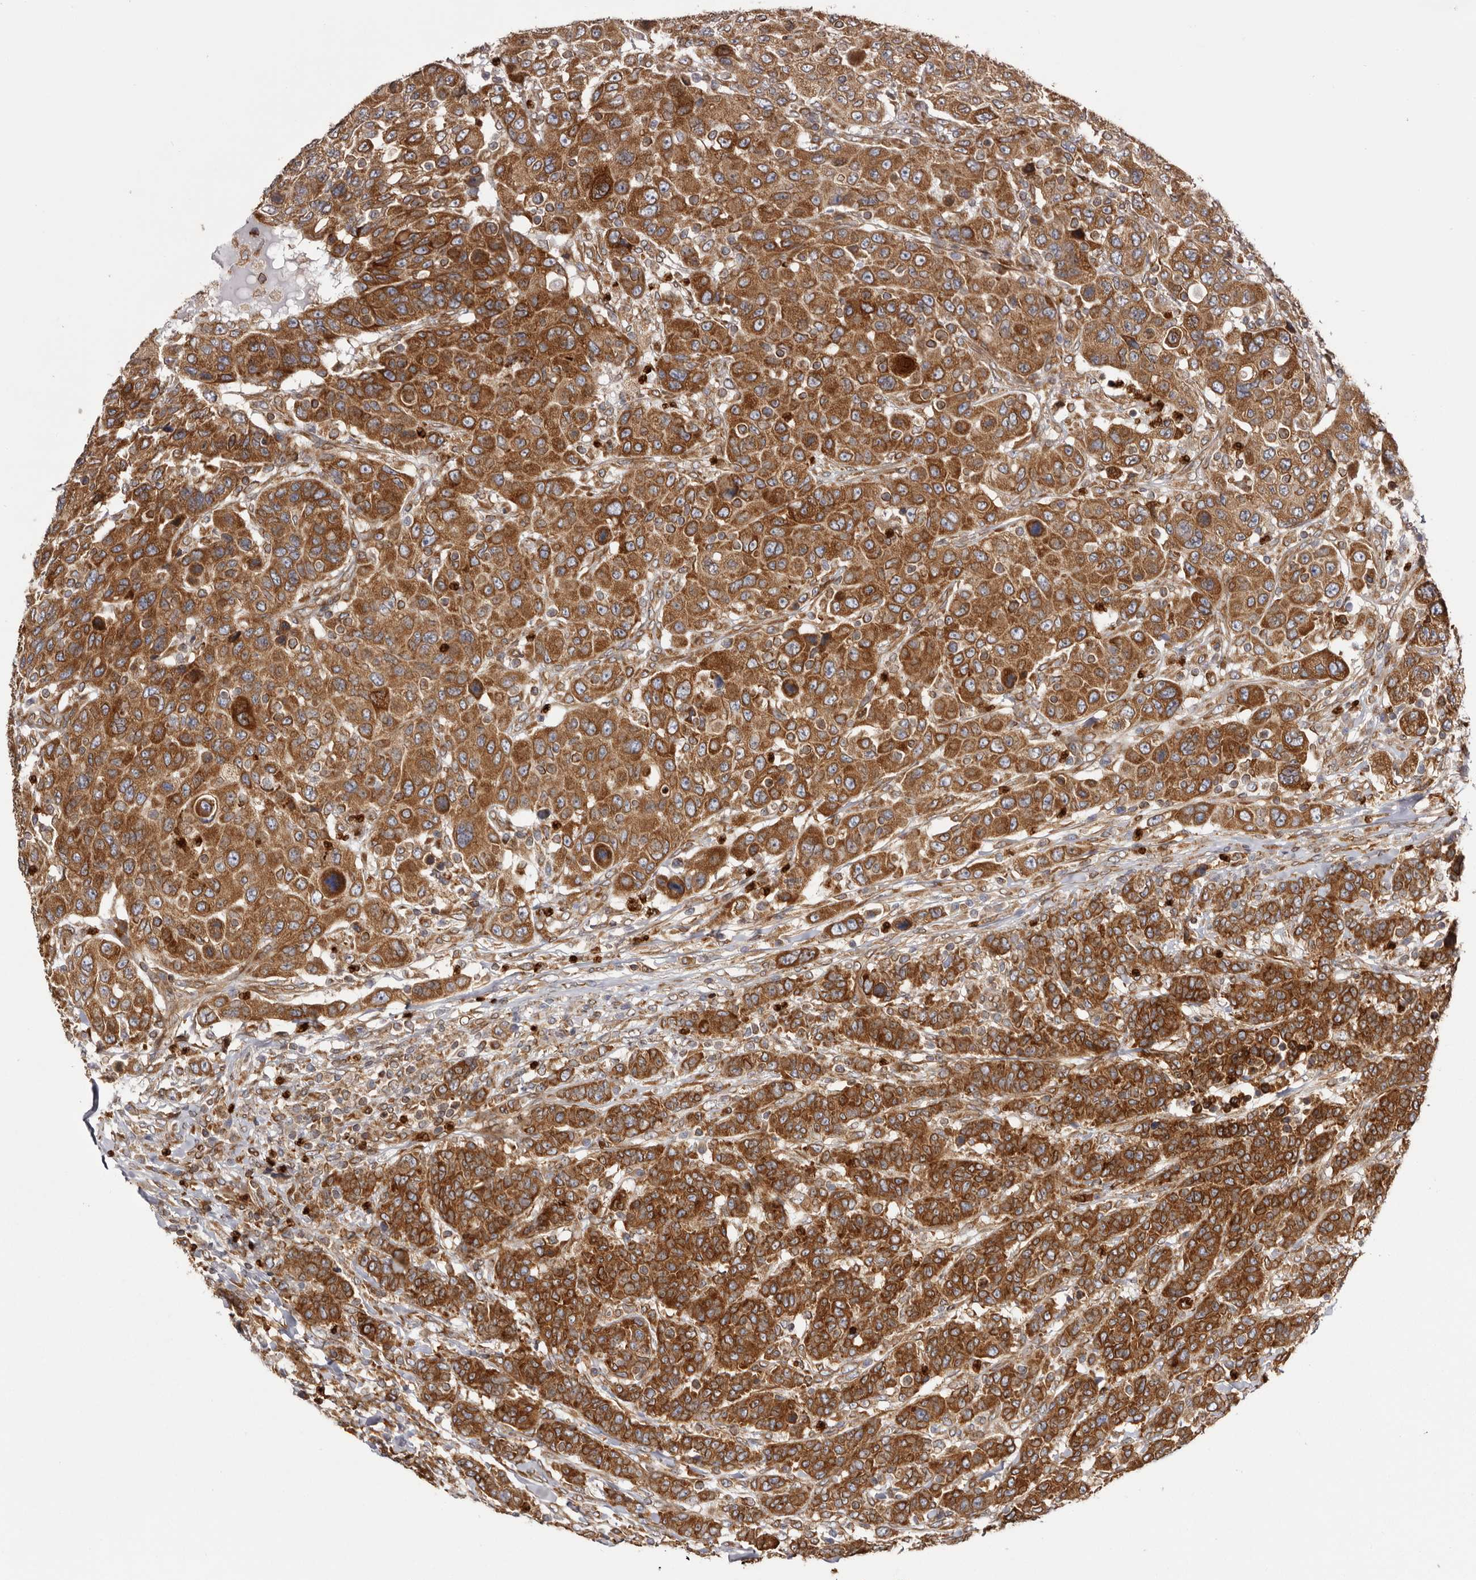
{"staining": {"intensity": "strong", "quantity": ">75%", "location": "cytoplasmic/membranous"}, "tissue": "breast cancer", "cell_type": "Tumor cells", "image_type": "cancer", "snomed": [{"axis": "morphology", "description": "Duct carcinoma"}, {"axis": "topography", "description": "Breast"}], "caption": "Brown immunohistochemical staining in breast cancer displays strong cytoplasmic/membranous staining in approximately >75% of tumor cells.", "gene": "C4orf3", "patient": {"sex": "female", "age": 37}}